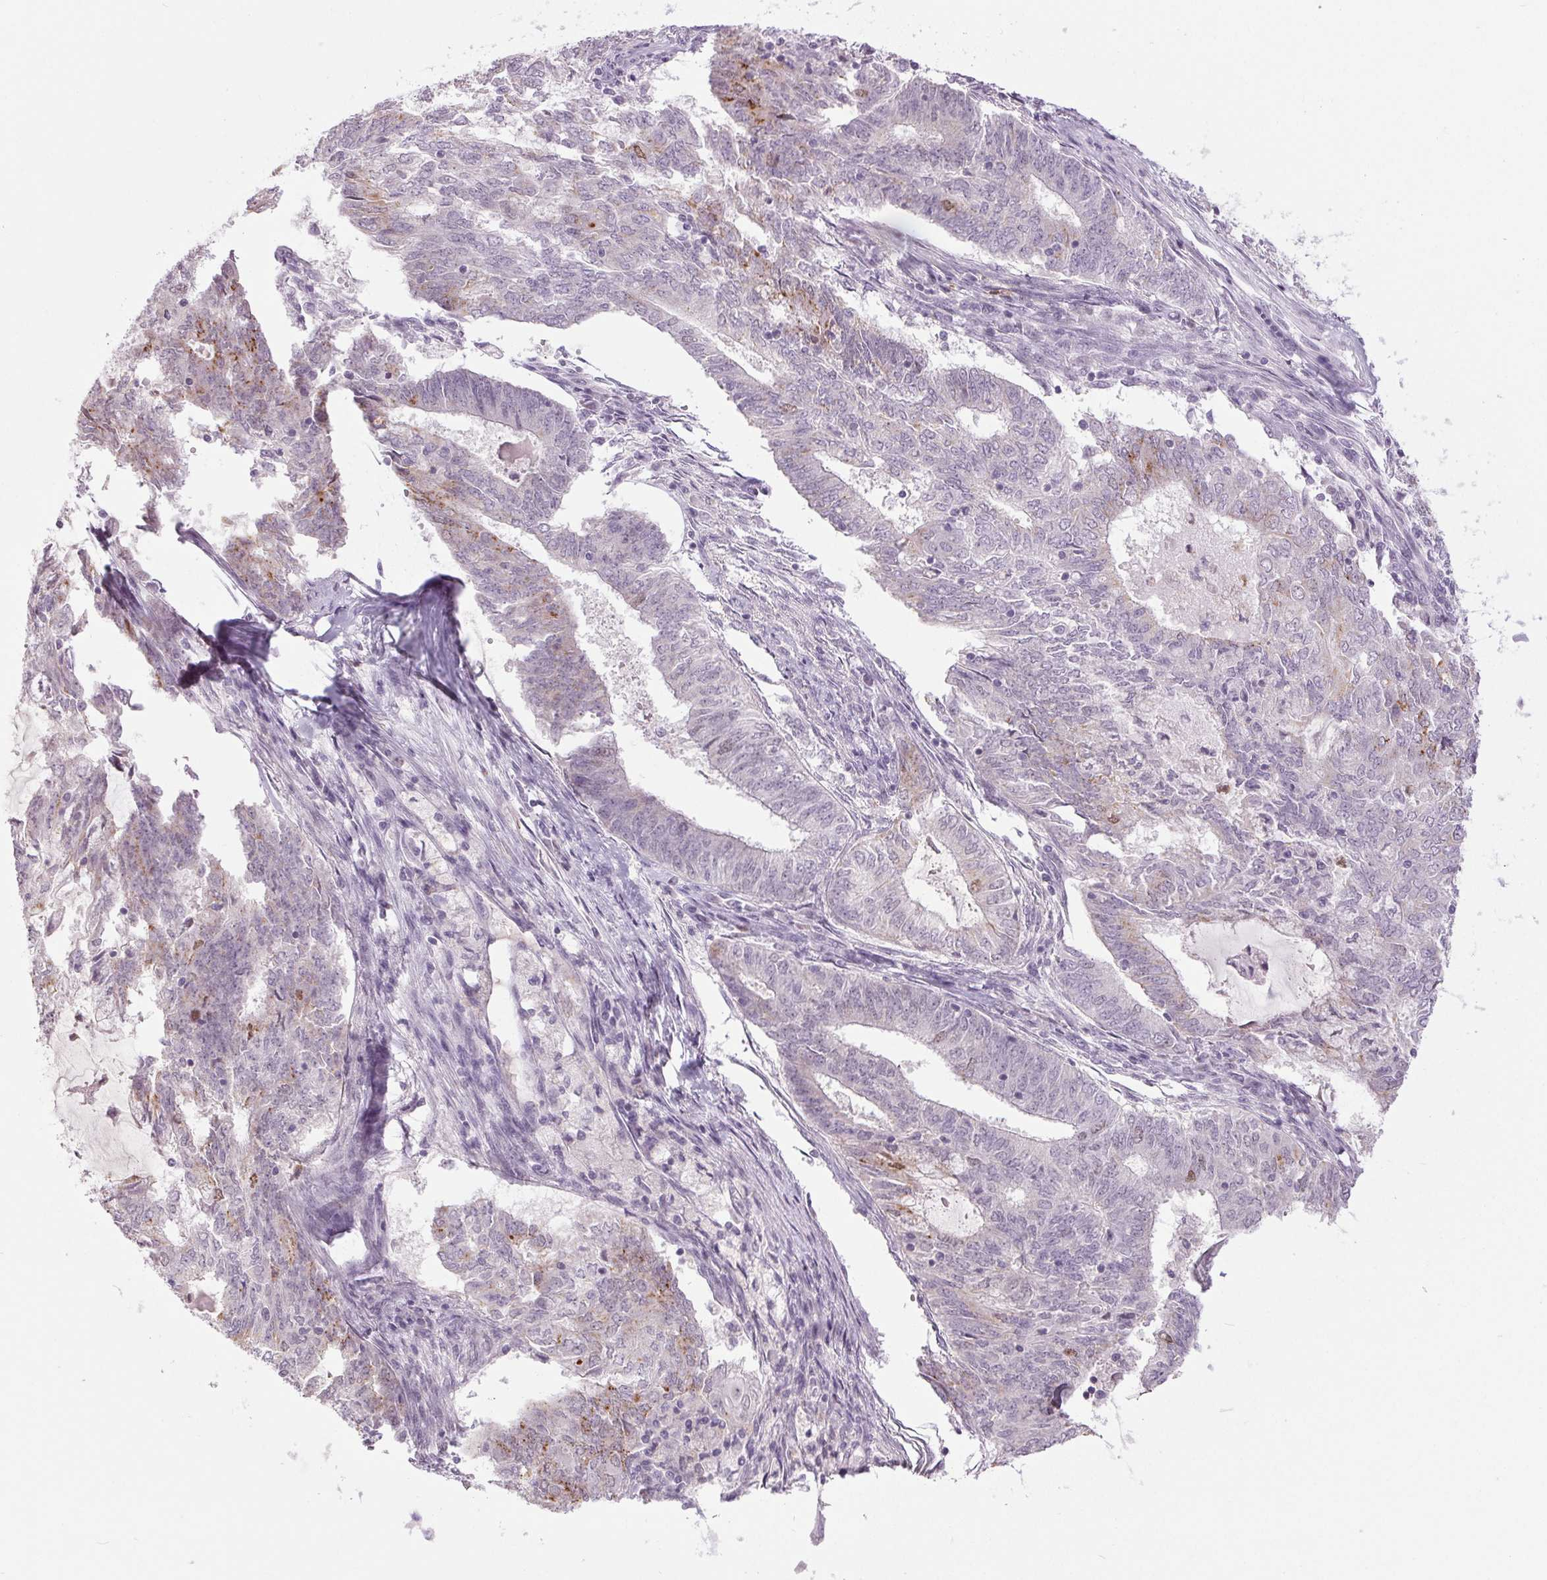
{"staining": {"intensity": "moderate", "quantity": "<25%", "location": "cytoplasmic/membranous"}, "tissue": "endometrial cancer", "cell_type": "Tumor cells", "image_type": "cancer", "snomed": [{"axis": "morphology", "description": "Adenocarcinoma, NOS"}, {"axis": "topography", "description": "Endometrium"}], "caption": "A photomicrograph showing moderate cytoplasmic/membranous staining in about <25% of tumor cells in endometrial cancer, as visualized by brown immunohistochemical staining.", "gene": "SMIM6", "patient": {"sex": "female", "age": 62}}